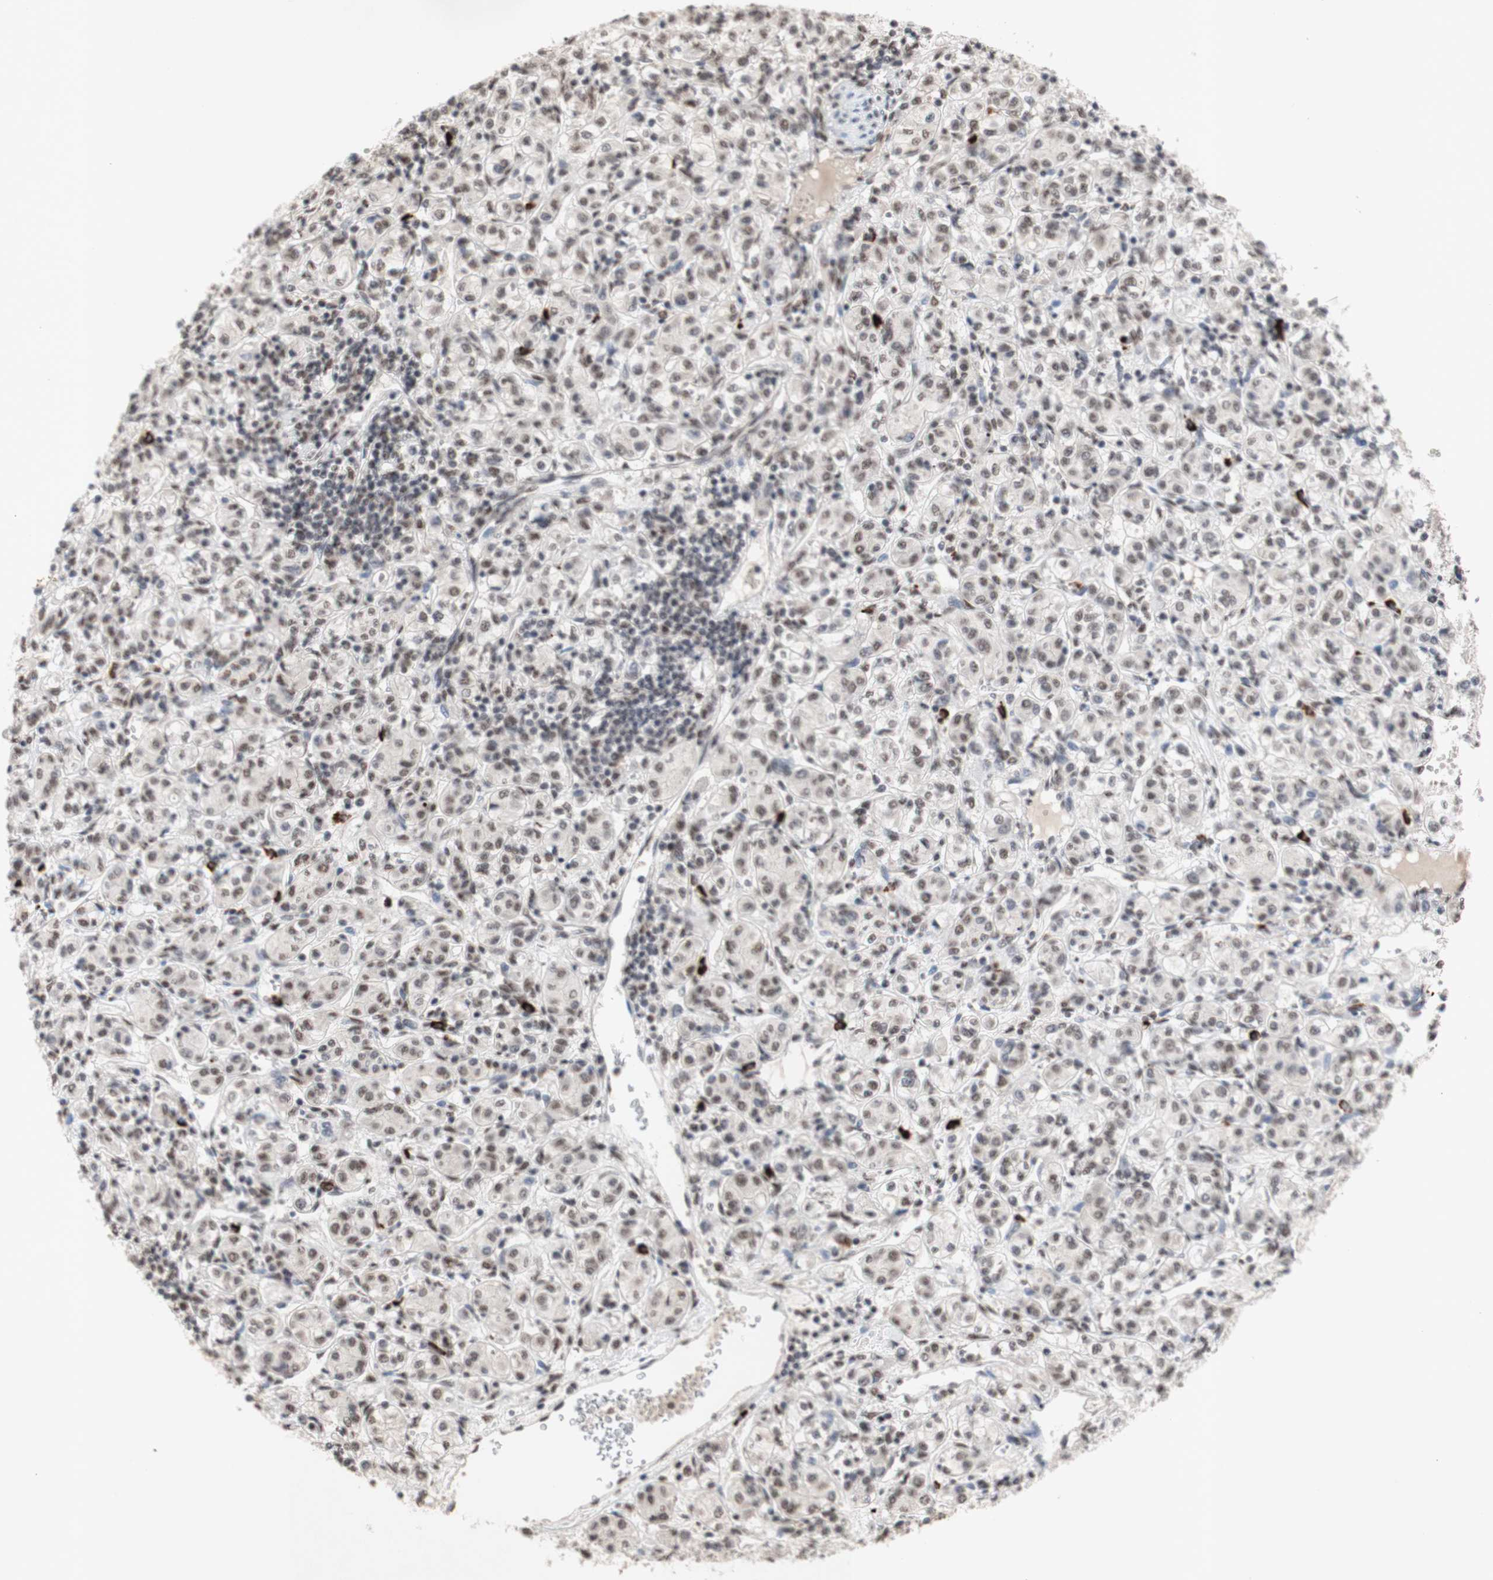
{"staining": {"intensity": "weak", "quantity": ">75%", "location": "nuclear"}, "tissue": "renal cancer", "cell_type": "Tumor cells", "image_type": "cancer", "snomed": [{"axis": "morphology", "description": "Adenocarcinoma, NOS"}, {"axis": "topography", "description": "Kidney"}], "caption": "Protein expression analysis of renal adenocarcinoma displays weak nuclear positivity in approximately >75% of tumor cells.", "gene": "SFPQ", "patient": {"sex": "male", "age": 77}}